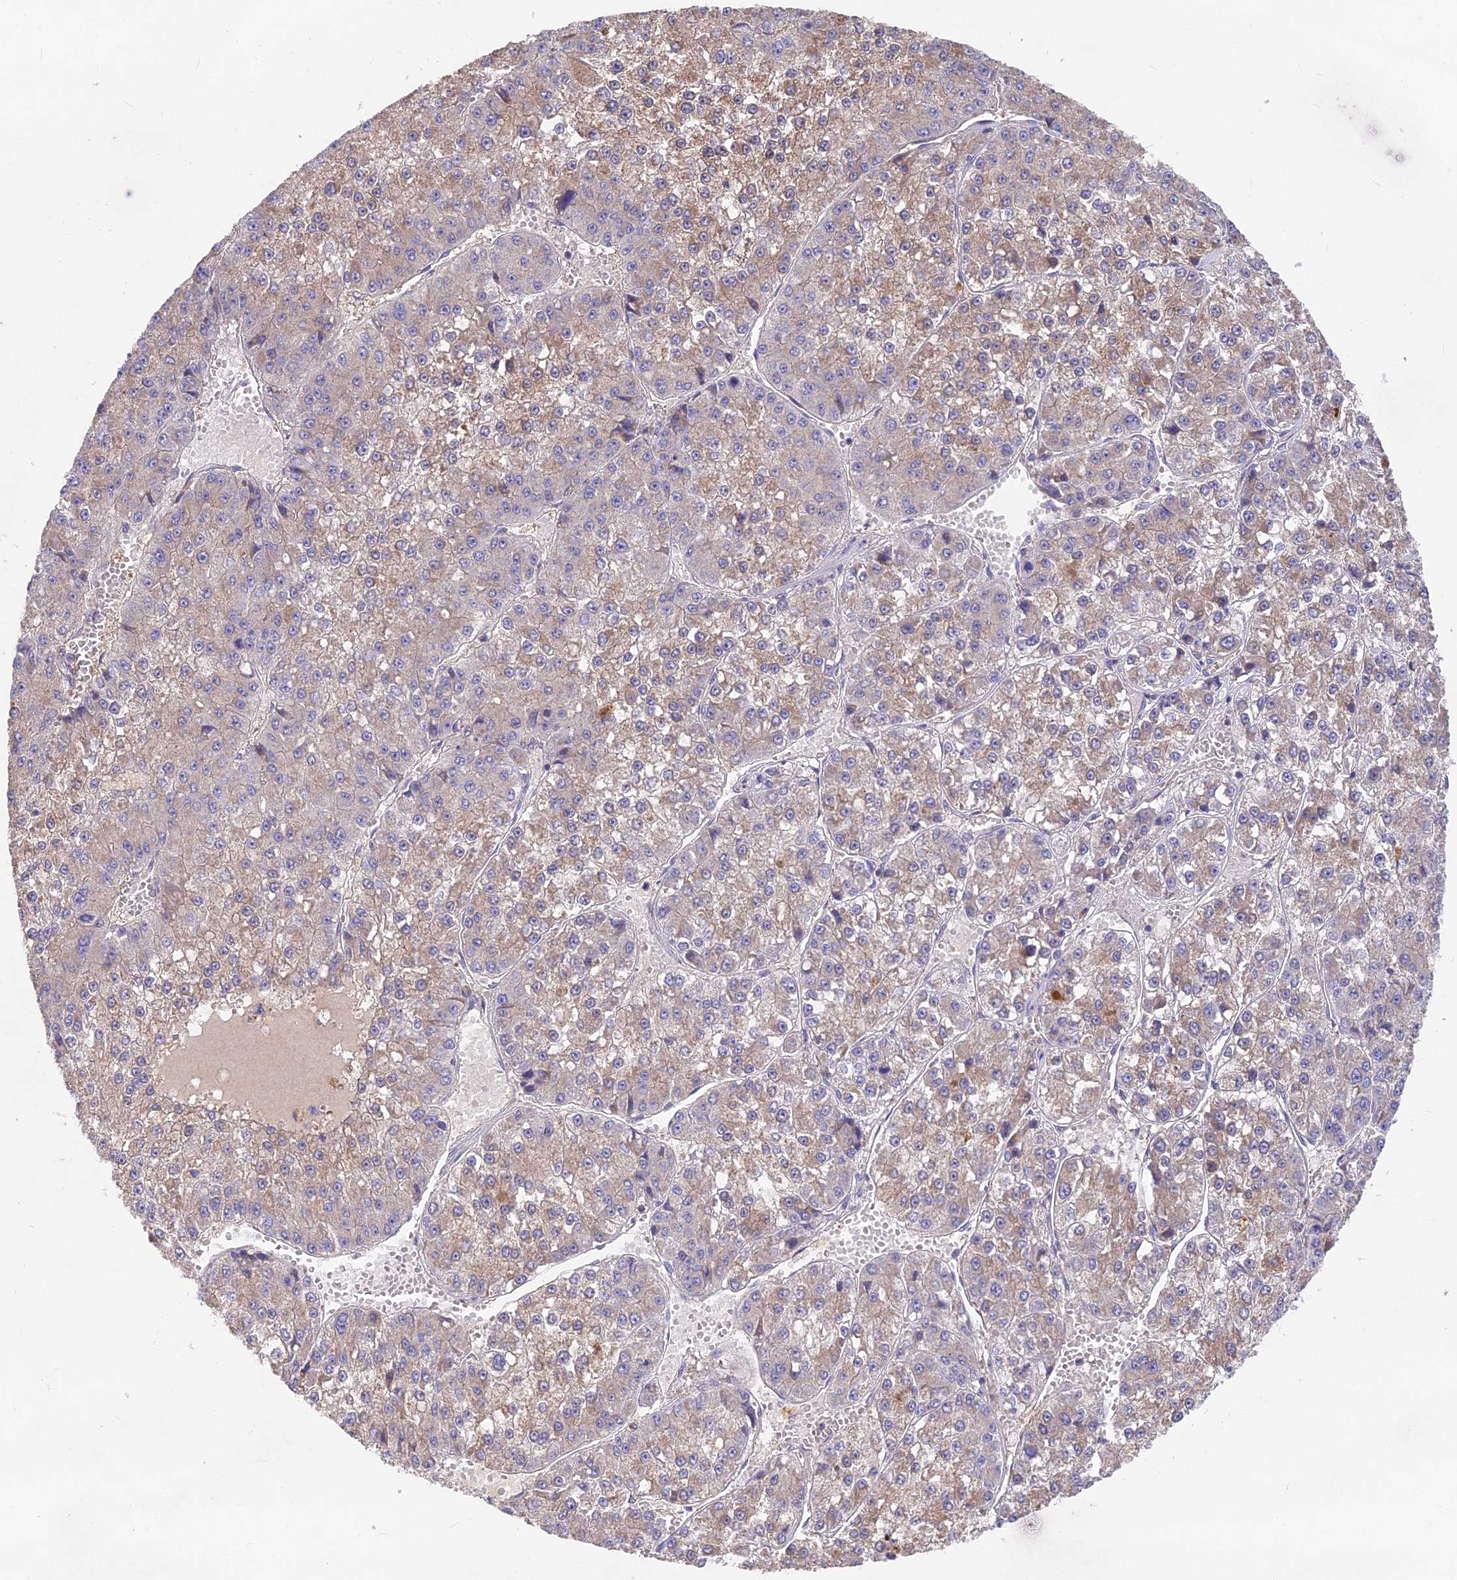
{"staining": {"intensity": "moderate", "quantity": ">75%", "location": "cytoplasmic/membranous"}, "tissue": "liver cancer", "cell_type": "Tumor cells", "image_type": "cancer", "snomed": [{"axis": "morphology", "description": "Carcinoma, Hepatocellular, NOS"}, {"axis": "topography", "description": "Liver"}], "caption": "A brown stain shows moderate cytoplasmic/membranous positivity of a protein in liver cancer tumor cells.", "gene": "PZP", "patient": {"sex": "female", "age": 73}}